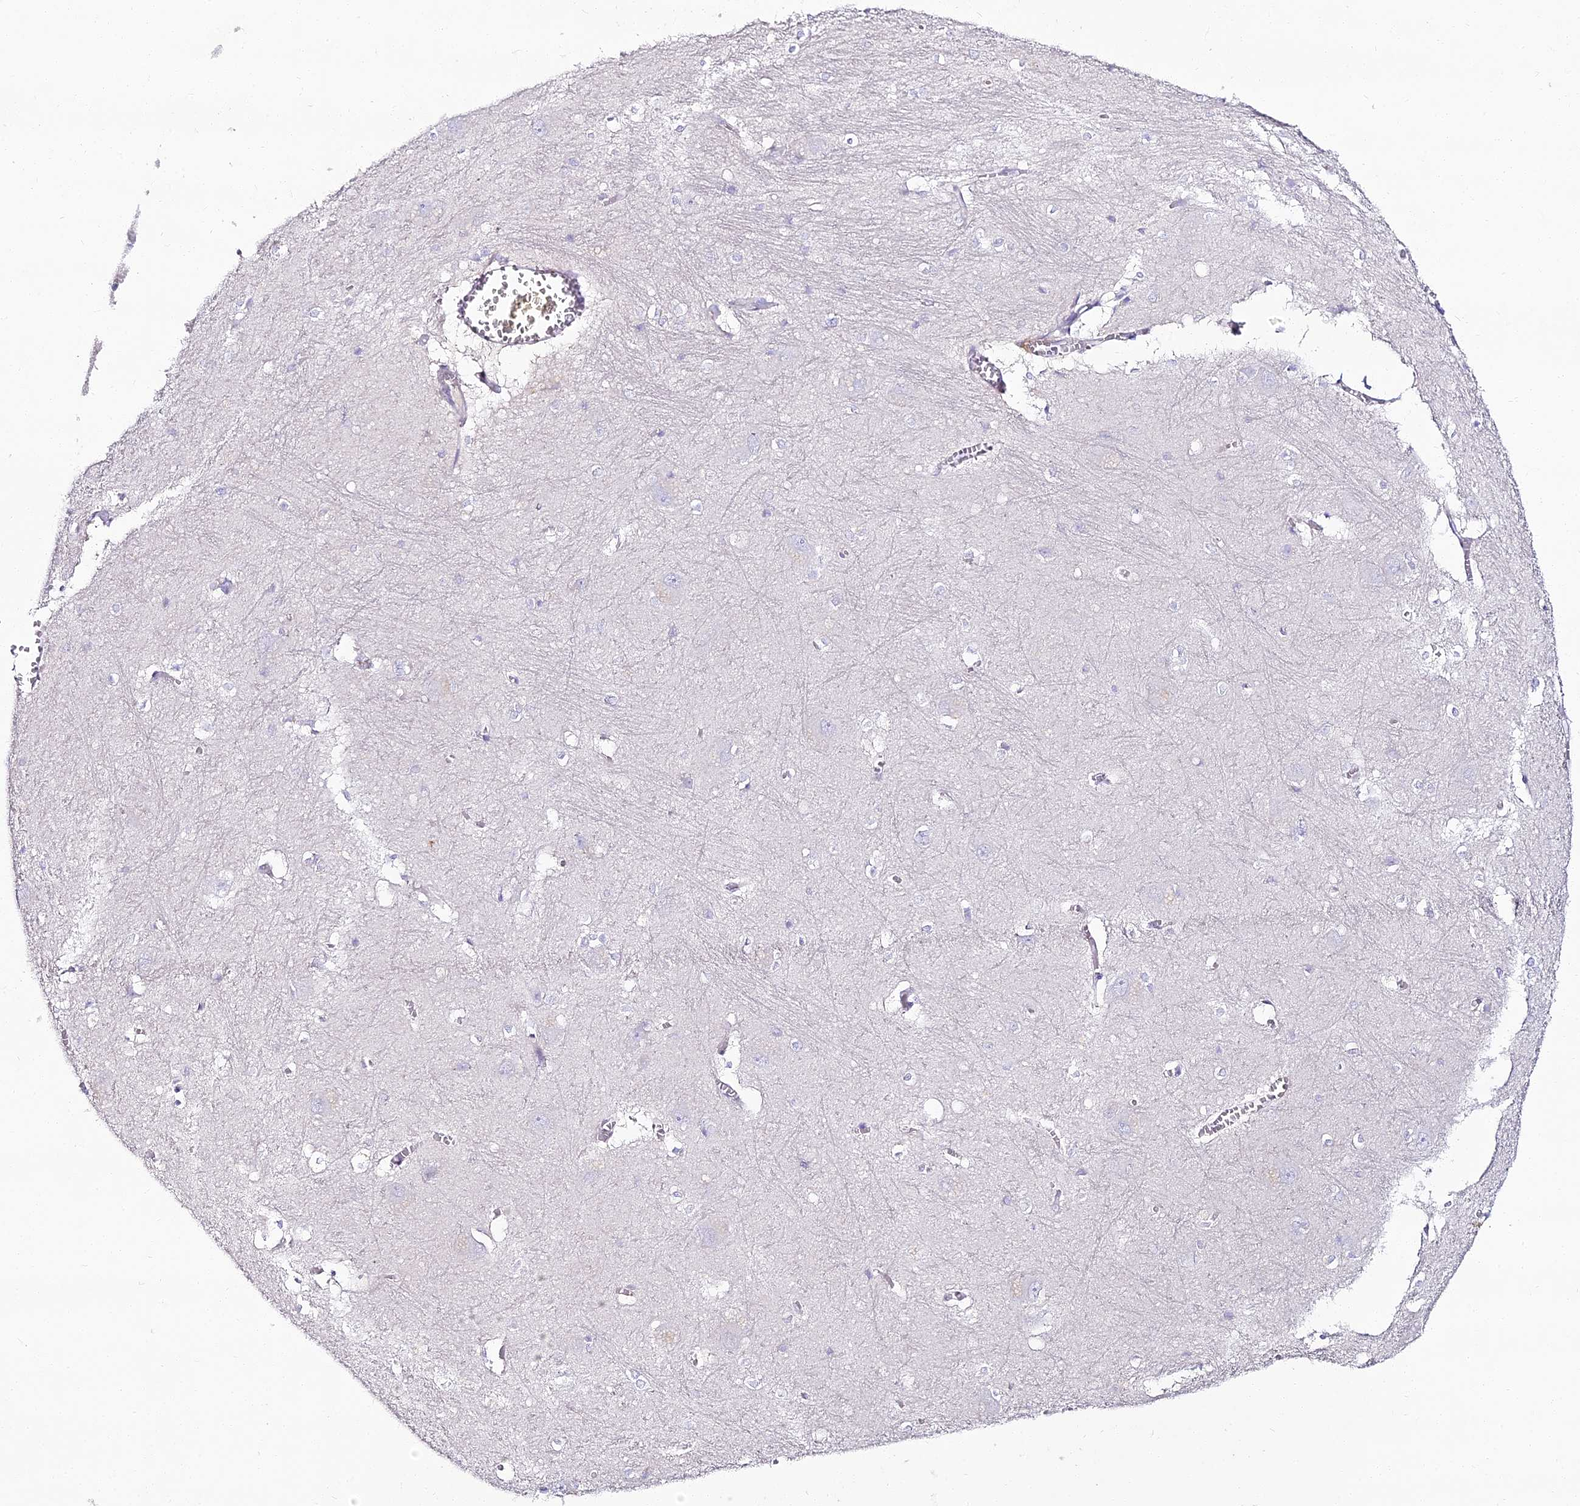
{"staining": {"intensity": "negative", "quantity": "none", "location": "none"}, "tissue": "caudate", "cell_type": "Glial cells", "image_type": "normal", "snomed": [{"axis": "morphology", "description": "Normal tissue, NOS"}, {"axis": "topography", "description": "Lateral ventricle wall"}], "caption": "Immunohistochemistry (IHC) image of unremarkable caudate: caudate stained with DAB reveals no significant protein expression in glial cells. (Stains: DAB (3,3'-diaminobenzidine) immunohistochemistry (IHC) with hematoxylin counter stain, Microscopy: brightfield microscopy at high magnification).", "gene": "ALPG", "patient": {"sex": "male", "age": 37}}